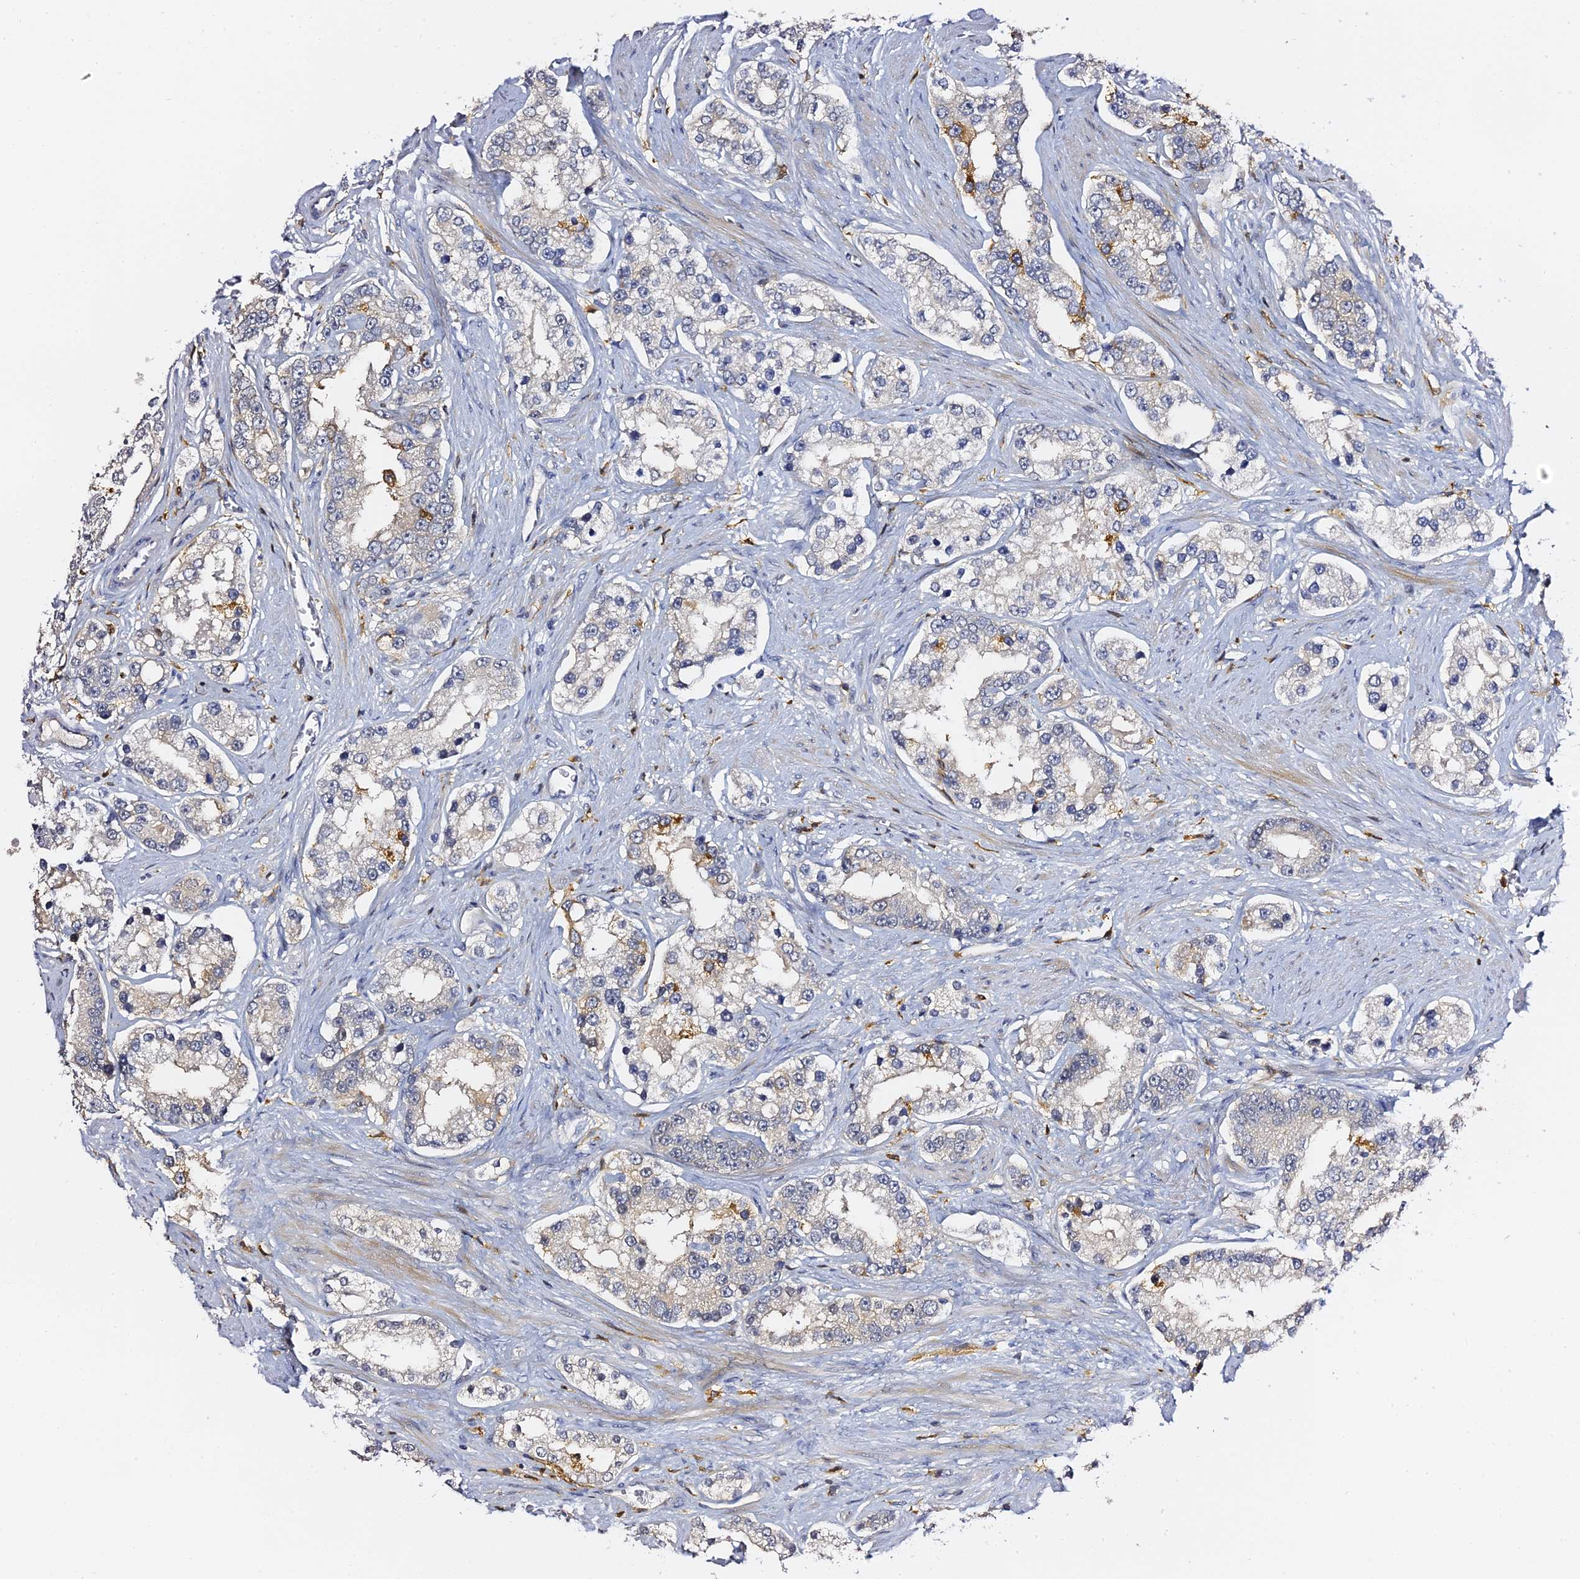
{"staining": {"intensity": "moderate", "quantity": "<25%", "location": "cytoplasmic/membranous"}, "tissue": "prostate cancer", "cell_type": "Tumor cells", "image_type": "cancer", "snomed": [{"axis": "morphology", "description": "Normal tissue, NOS"}, {"axis": "morphology", "description": "Adenocarcinoma, High grade"}, {"axis": "topography", "description": "Prostate"}], "caption": "Prostate cancer (adenocarcinoma (high-grade)) tissue reveals moderate cytoplasmic/membranous positivity in about <25% of tumor cells, visualized by immunohistochemistry. (Brightfield microscopy of DAB IHC at high magnification).", "gene": "IL4I1", "patient": {"sex": "male", "age": 83}}